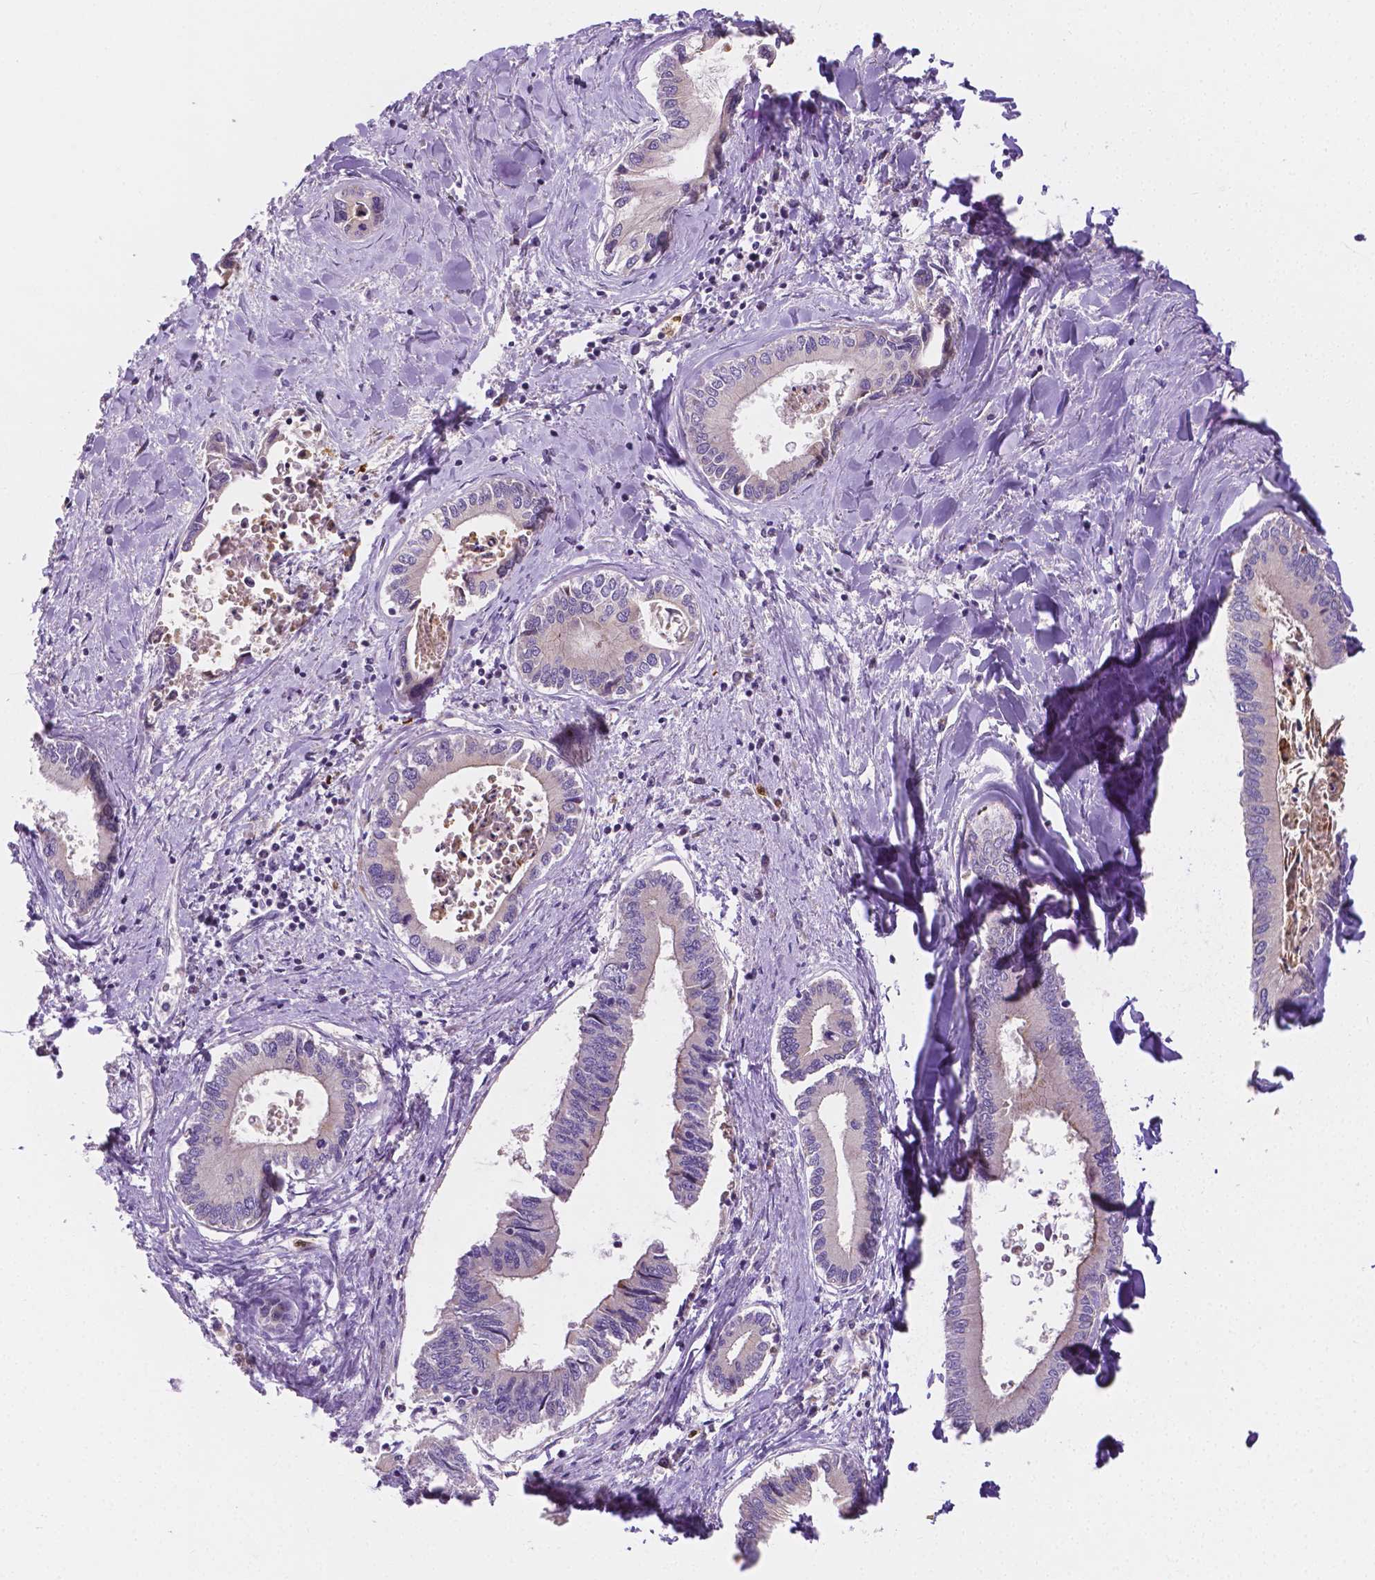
{"staining": {"intensity": "negative", "quantity": "none", "location": "none"}, "tissue": "liver cancer", "cell_type": "Tumor cells", "image_type": "cancer", "snomed": [{"axis": "morphology", "description": "Cholangiocarcinoma"}, {"axis": "topography", "description": "Liver"}], "caption": "Tumor cells show no significant positivity in liver cancer.", "gene": "ZNRD2", "patient": {"sex": "male", "age": 66}}